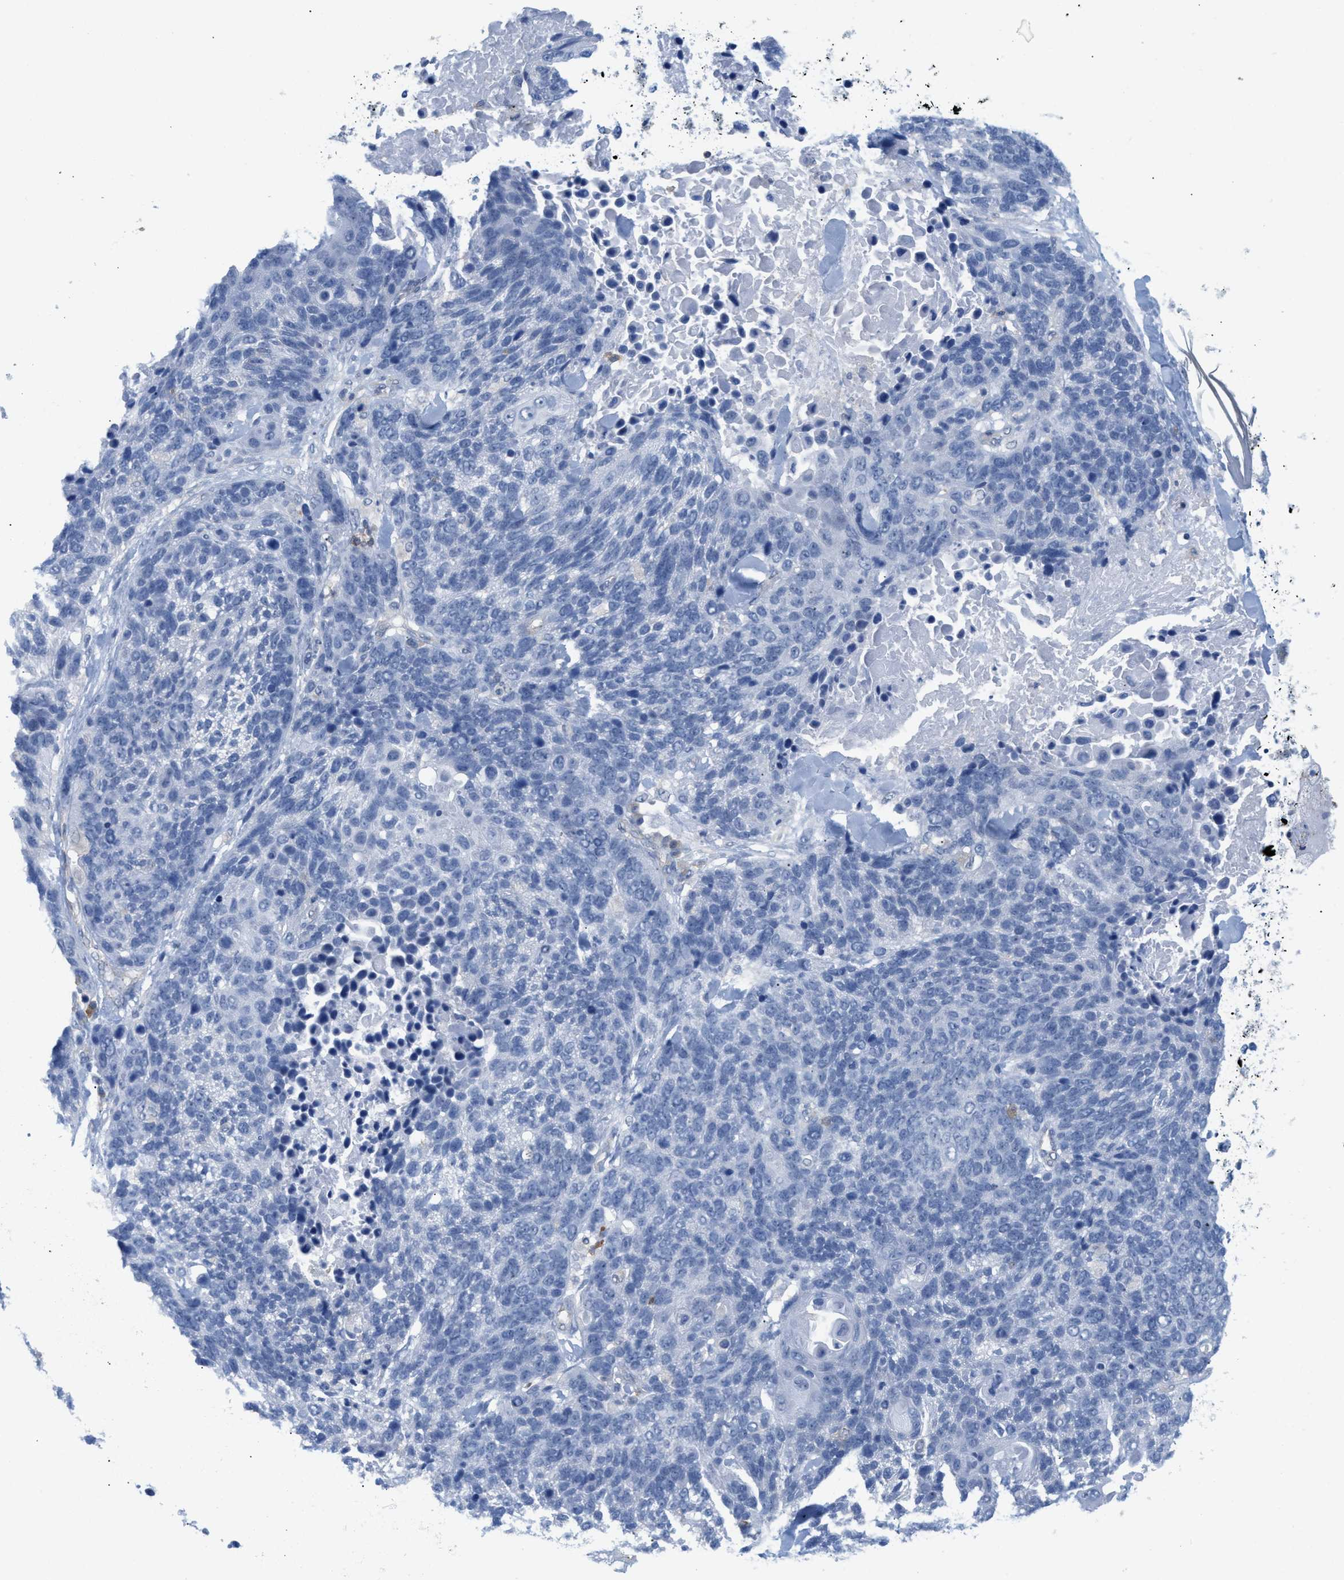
{"staining": {"intensity": "negative", "quantity": "none", "location": "none"}, "tissue": "lung cancer", "cell_type": "Tumor cells", "image_type": "cancer", "snomed": [{"axis": "morphology", "description": "Squamous cell carcinoma, NOS"}, {"axis": "topography", "description": "Lung"}], "caption": "Human lung cancer (squamous cell carcinoma) stained for a protein using immunohistochemistry (IHC) demonstrates no positivity in tumor cells.", "gene": "IL16", "patient": {"sex": "male", "age": 65}}